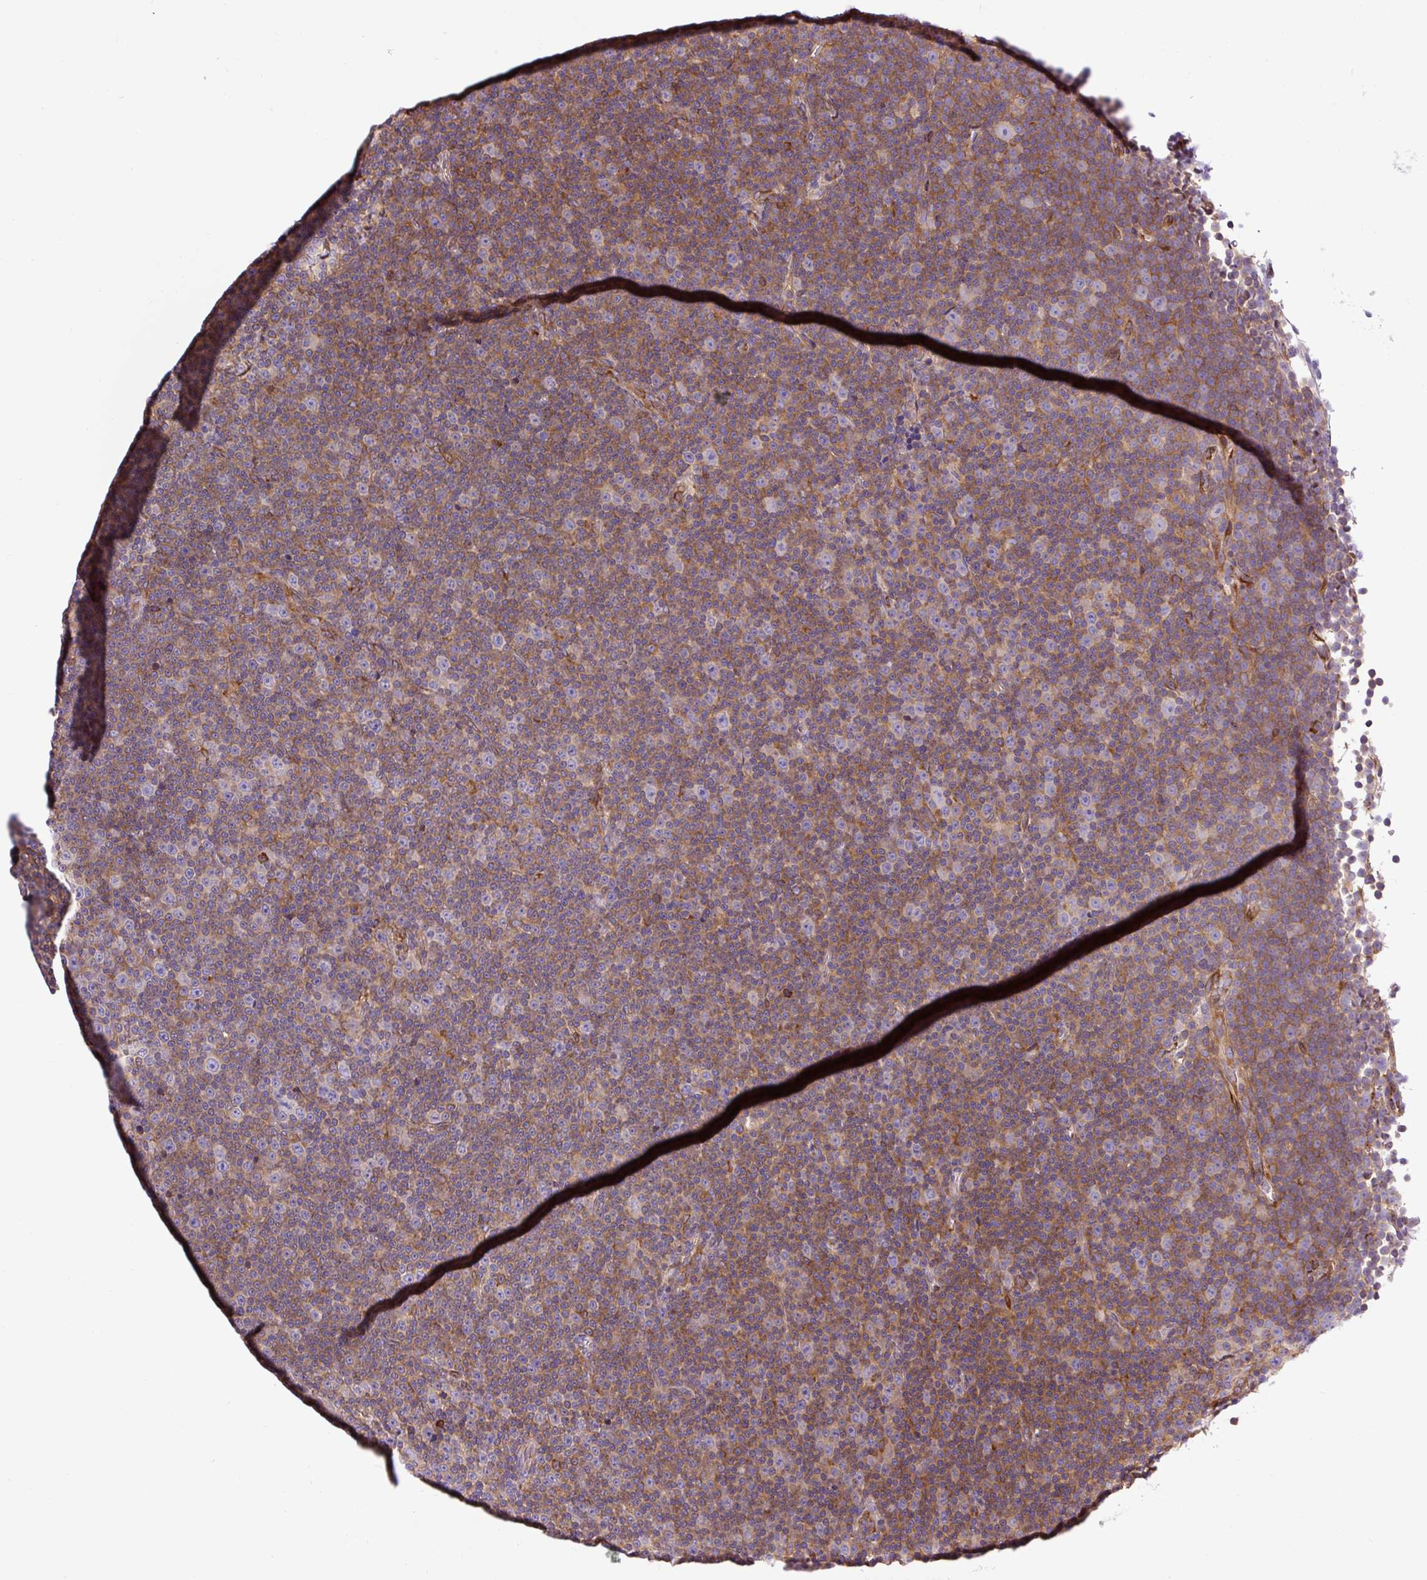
{"staining": {"intensity": "negative", "quantity": "none", "location": "none"}, "tissue": "lymphoma", "cell_type": "Tumor cells", "image_type": "cancer", "snomed": [{"axis": "morphology", "description": "Malignant lymphoma, non-Hodgkin's type, Low grade"}, {"axis": "topography", "description": "Lymph node"}], "caption": "Immunohistochemistry micrograph of neoplastic tissue: human lymphoma stained with DAB displays no significant protein expression in tumor cells. The staining is performed using DAB (3,3'-diaminobenzidine) brown chromogen with nuclei counter-stained in using hematoxylin.", "gene": "MAP1S", "patient": {"sex": "female", "age": 67}}